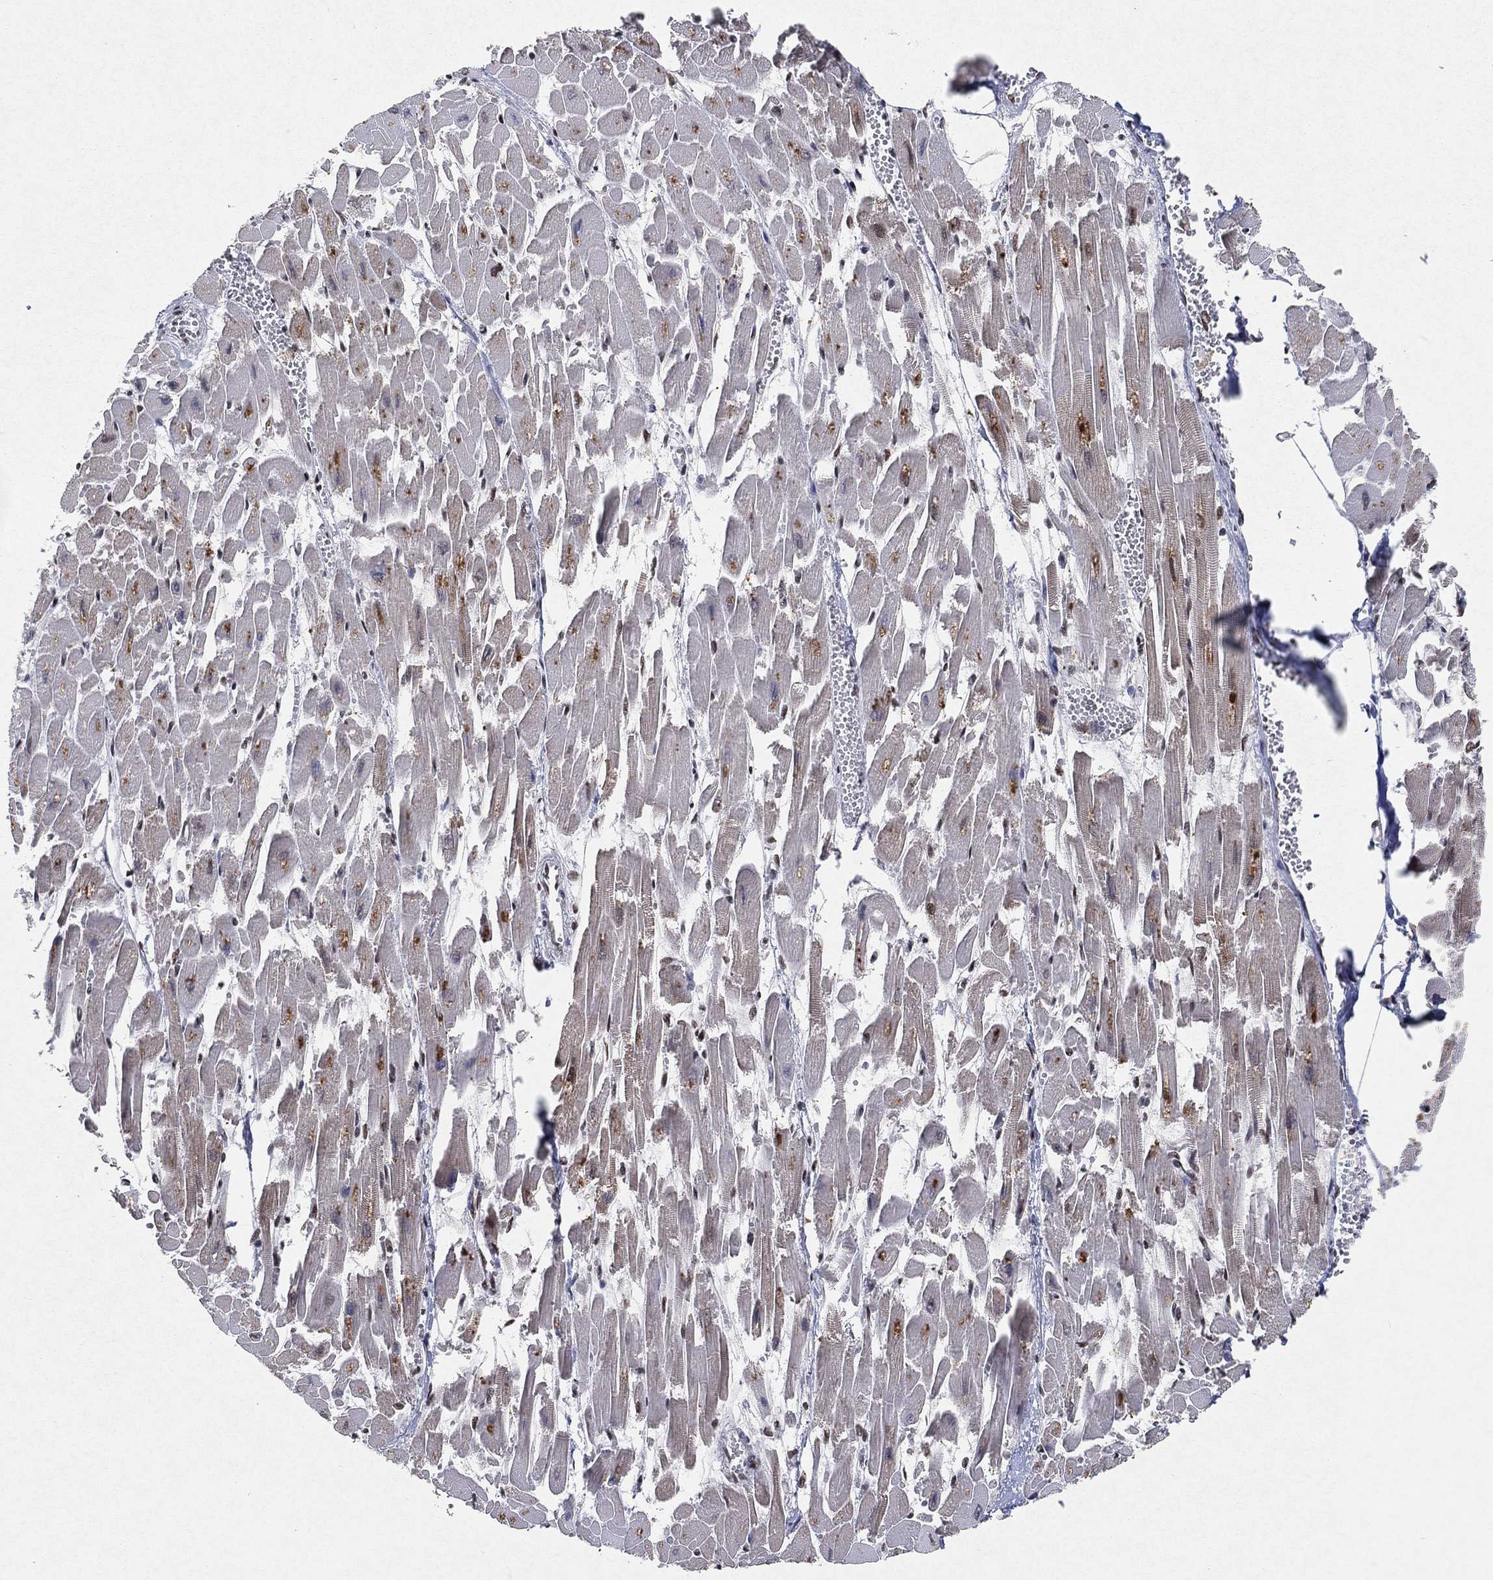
{"staining": {"intensity": "strong", "quantity": "<25%", "location": "nuclear"}, "tissue": "heart muscle", "cell_type": "Cardiomyocytes", "image_type": "normal", "snomed": [{"axis": "morphology", "description": "Normal tissue, NOS"}, {"axis": "topography", "description": "Heart"}], "caption": "Benign heart muscle reveals strong nuclear positivity in approximately <25% of cardiomyocytes, visualized by immunohistochemistry. Immunohistochemistry (ihc) stains the protein of interest in brown and the nuclei are stained blue.", "gene": "DDX27", "patient": {"sex": "female", "age": 52}}